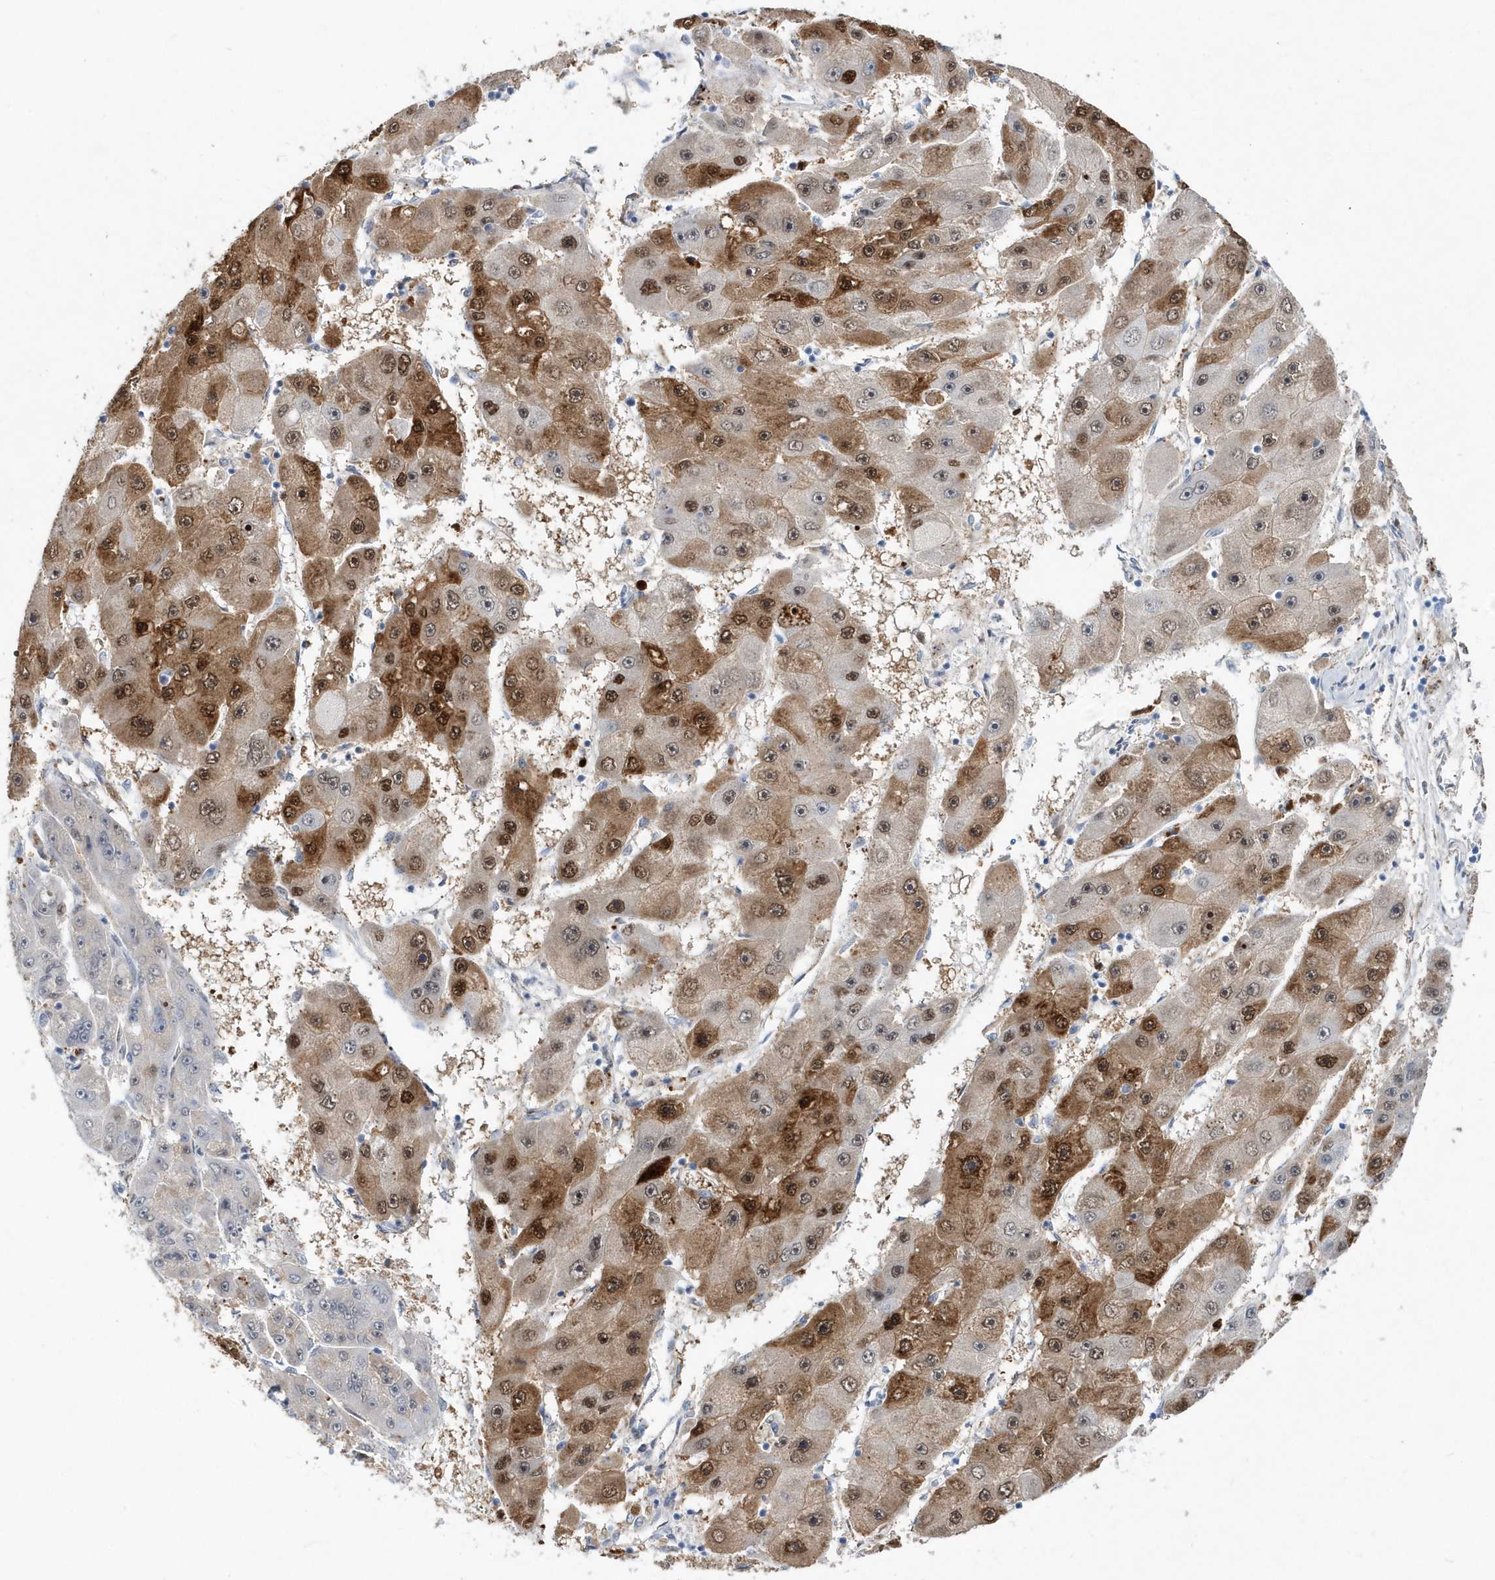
{"staining": {"intensity": "strong", "quantity": "25%-75%", "location": "cytoplasmic/membranous,nuclear"}, "tissue": "liver cancer", "cell_type": "Tumor cells", "image_type": "cancer", "snomed": [{"axis": "morphology", "description": "Carcinoma, Hepatocellular, NOS"}, {"axis": "topography", "description": "Liver"}], "caption": "The micrograph demonstrates staining of hepatocellular carcinoma (liver), revealing strong cytoplasmic/membranous and nuclear protein staining (brown color) within tumor cells.", "gene": "ASCL4", "patient": {"sex": "female", "age": 61}}